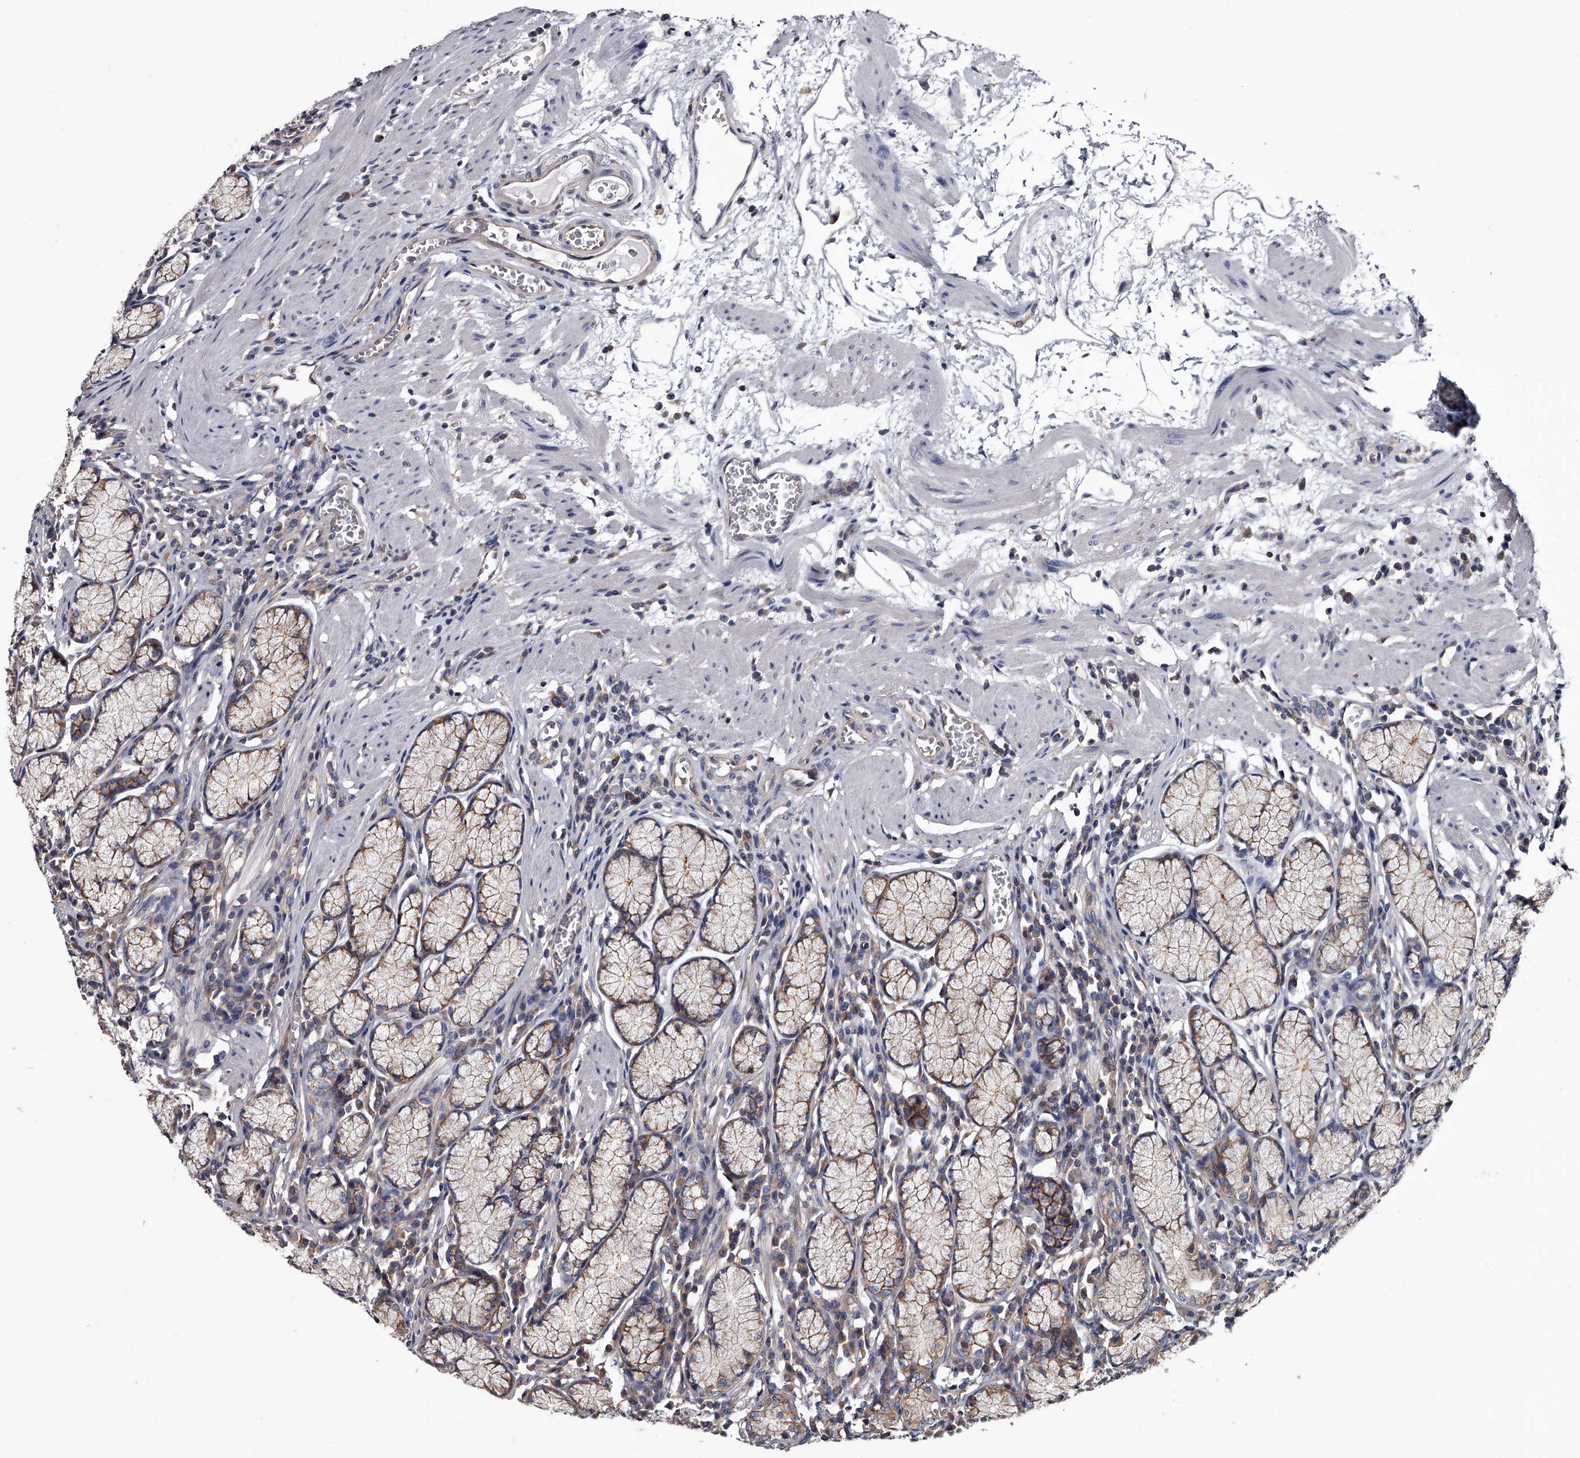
{"staining": {"intensity": "moderate", "quantity": "25%-75%", "location": "cytoplasmic/membranous"}, "tissue": "stomach", "cell_type": "Glandular cells", "image_type": "normal", "snomed": [{"axis": "morphology", "description": "Normal tissue, NOS"}, {"axis": "topography", "description": "Stomach"}], "caption": "Normal stomach displays moderate cytoplasmic/membranous staining in approximately 25%-75% of glandular cells, visualized by immunohistochemistry.", "gene": "GAPVD1", "patient": {"sex": "male", "age": 55}}